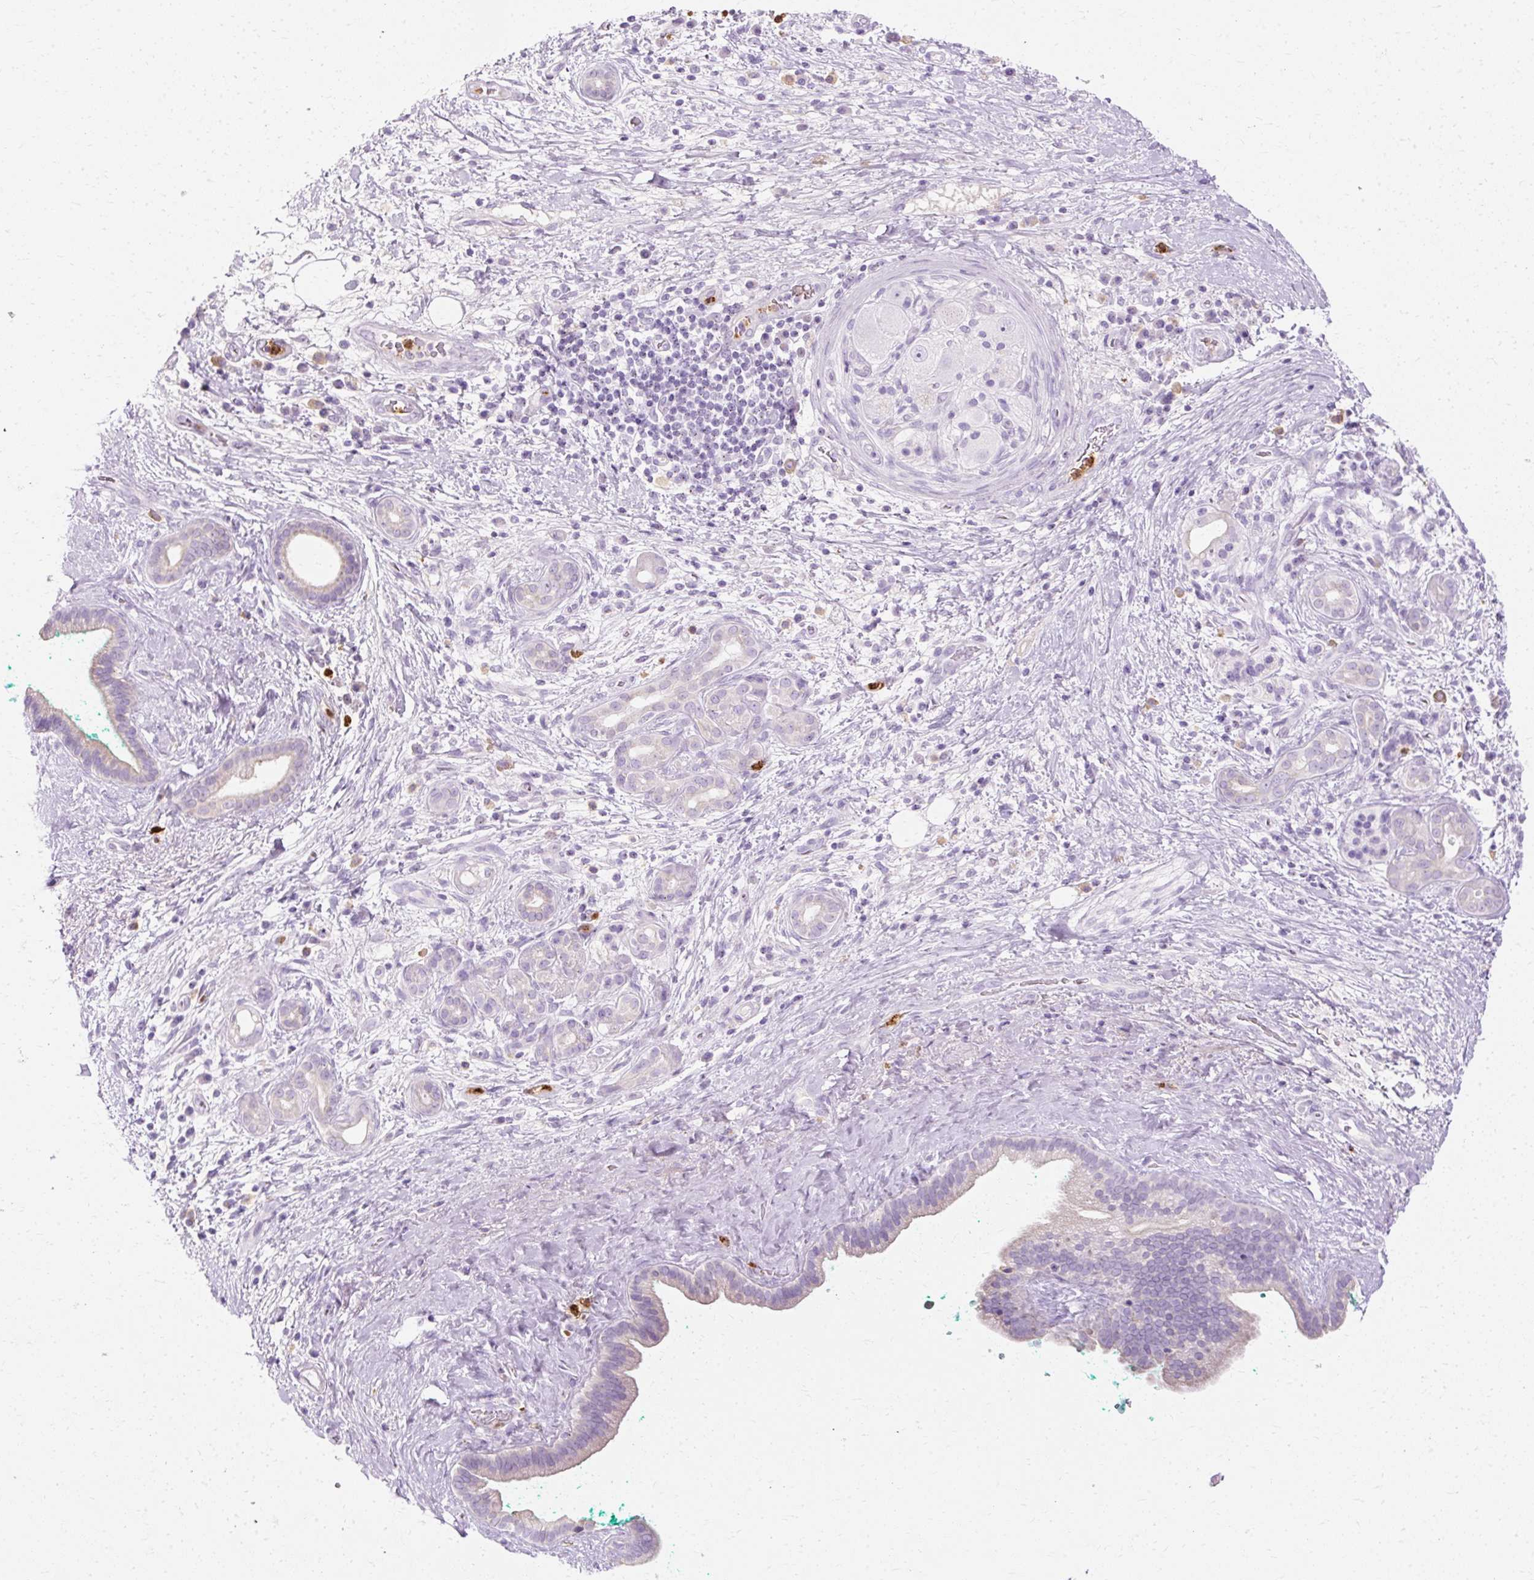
{"staining": {"intensity": "negative", "quantity": "none", "location": "none"}, "tissue": "pancreatic cancer", "cell_type": "Tumor cells", "image_type": "cancer", "snomed": [{"axis": "morphology", "description": "Adenocarcinoma, NOS"}, {"axis": "topography", "description": "Pancreas"}], "caption": "This is an immunohistochemistry (IHC) photomicrograph of human pancreatic adenocarcinoma. There is no positivity in tumor cells.", "gene": "DEFA1", "patient": {"sex": "male", "age": 78}}